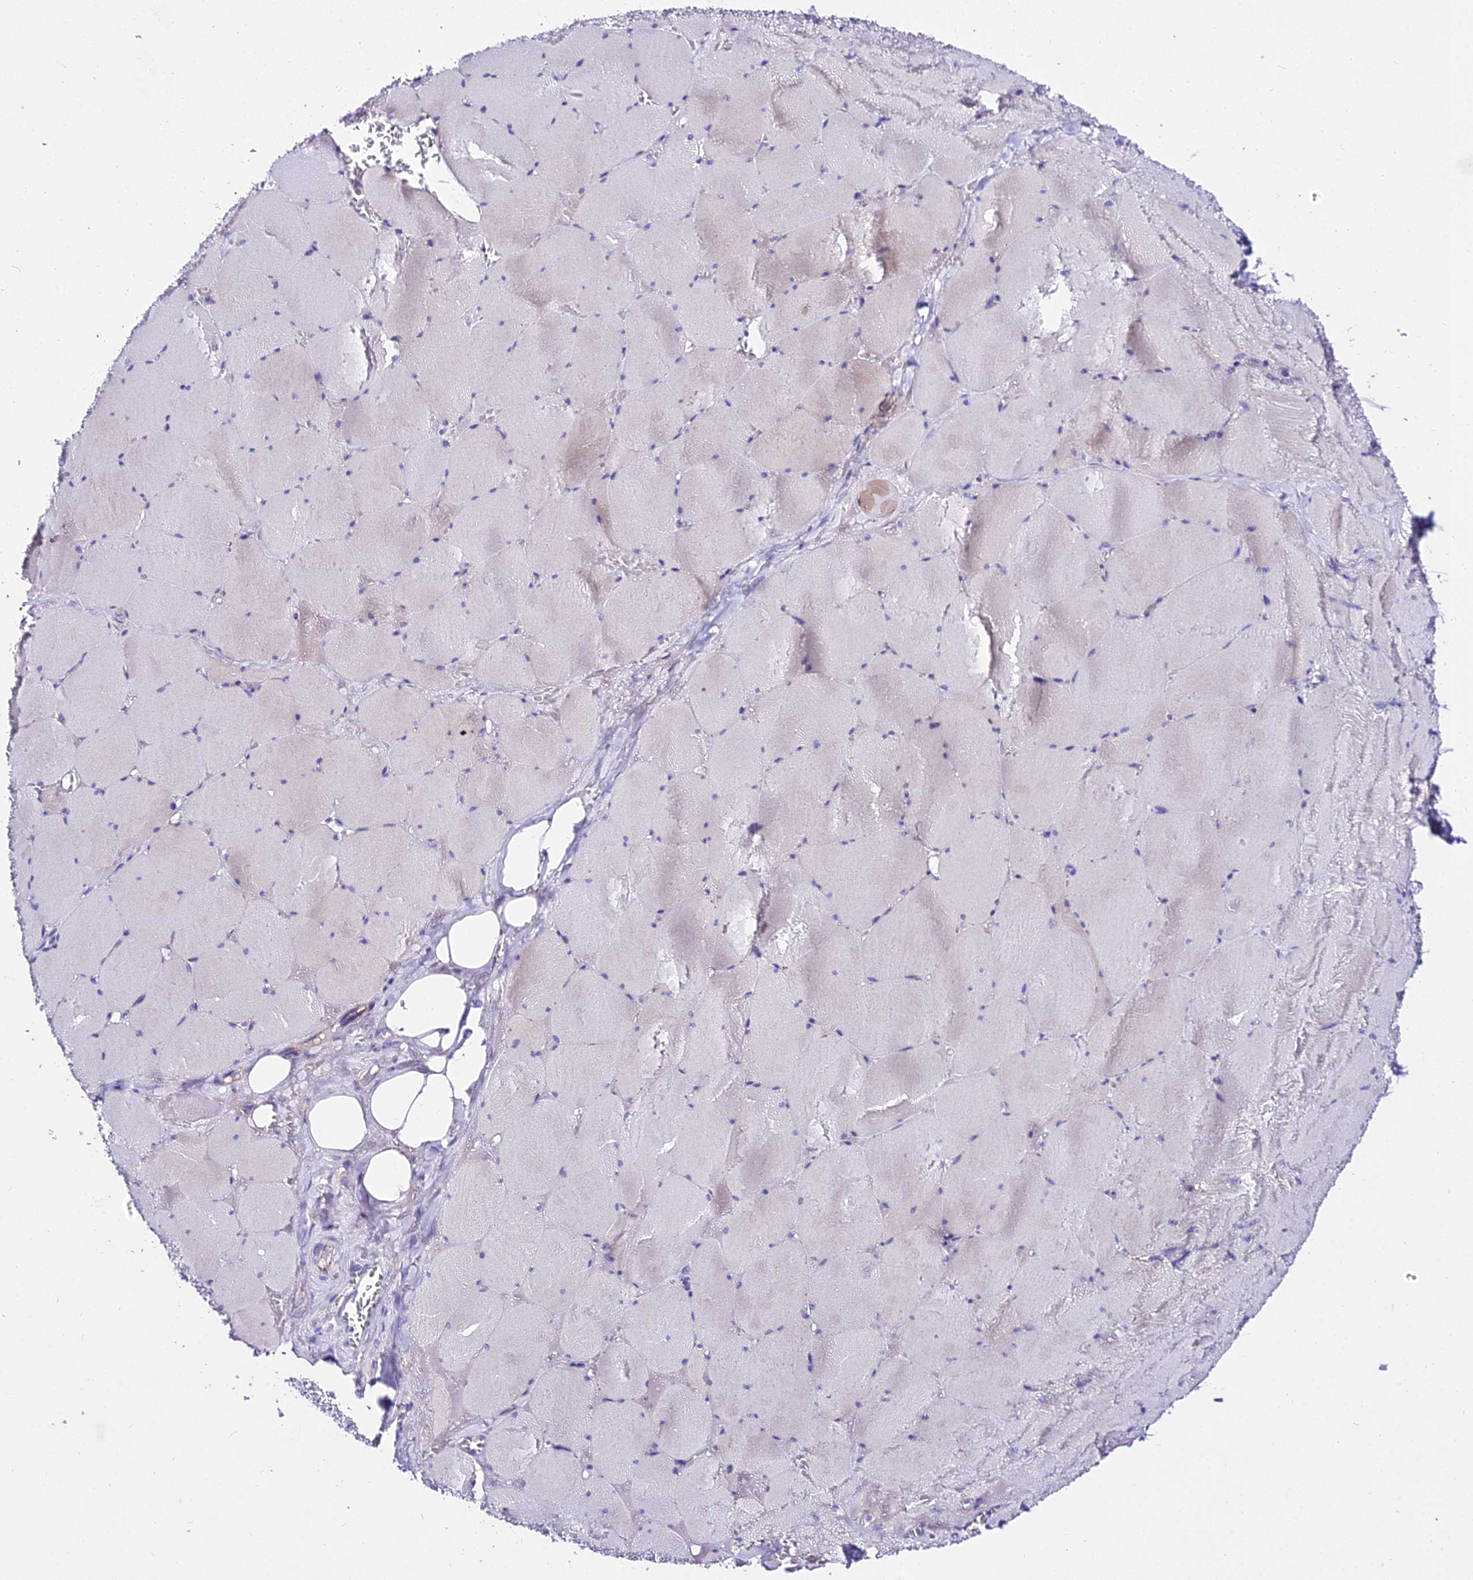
{"staining": {"intensity": "negative", "quantity": "none", "location": "none"}, "tissue": "skeletal muscle", "cell_type": "Myocytes", "image_type": "normal", "snomed": [{"axis": "morphology", "description": "Normal tissue, NOS"}, {"axis": "topography", "description": "Skeletal muscle"}, {"axis": "topography", "description": "Head-Neck"}], "caption": "Immunohistochemistry photomicrograph of normal skeletal muscle: human skeletal muscle stained with DAB exhibits no significant protein expression in myocytes.", "gene": "DEFB106A", "patient": {"sex": "male", "age": 66}}